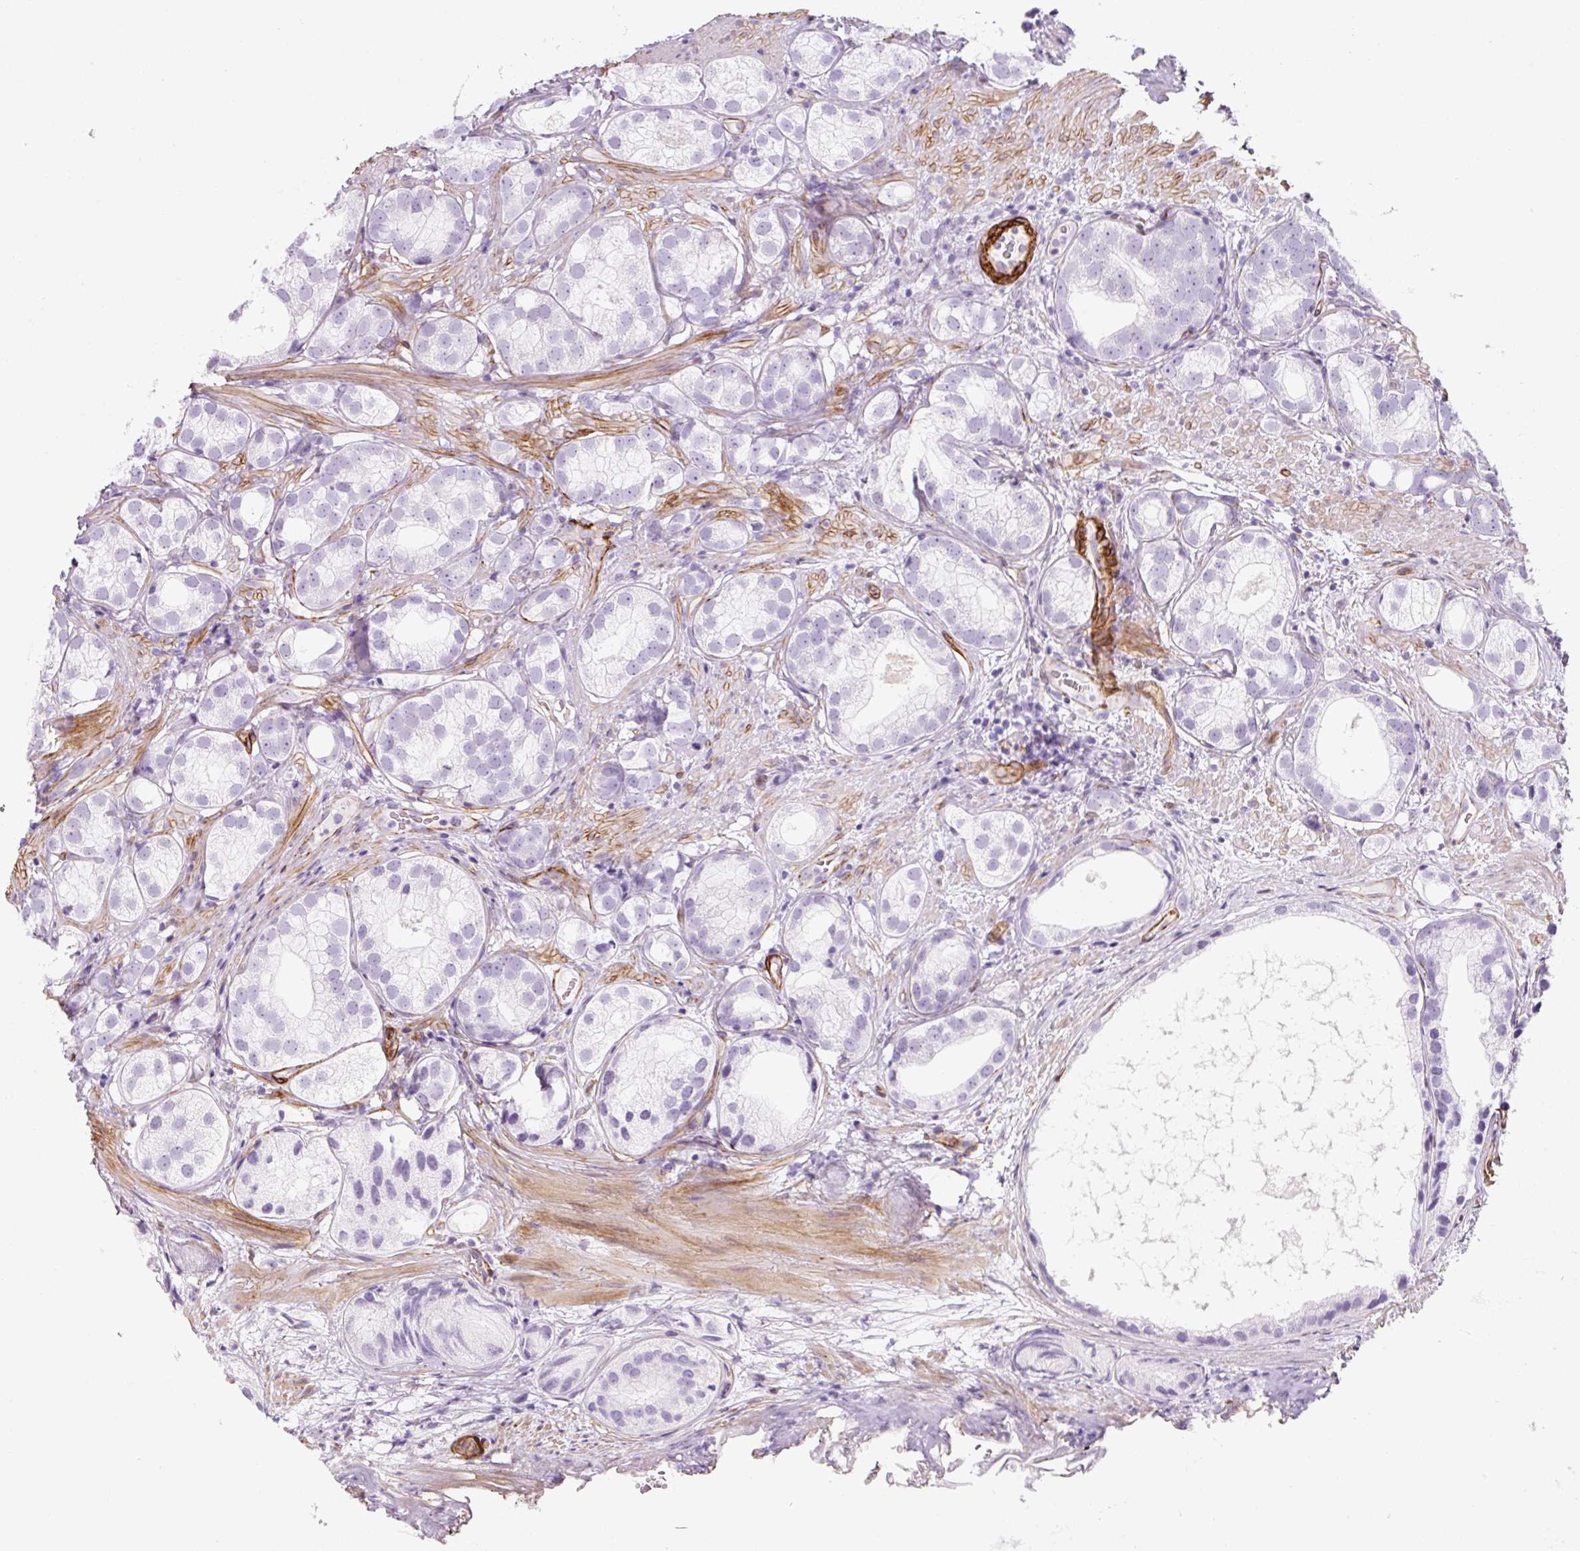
{"staining": {"intensity": "negative", "quantity": "none", "location": "none"}, "tissue": "prostate cancer", "cell_type": "Tumor cells", "image_type": "cancer", "snomed": [{"axis": "morphology", "description": "Adenocarcinoma, High grade"}, {"axis": "topography", "description": "Prostate"}], "caption": "The photomicrograph reveals no staining of tumor cells in prostate cancer (high-grade adenocarcinoma). (DAB IHC visualized using brightfield microscopy, high magnification).", "gene": "CAVIN3", "patient": {"sex": "male", "age": 82}}